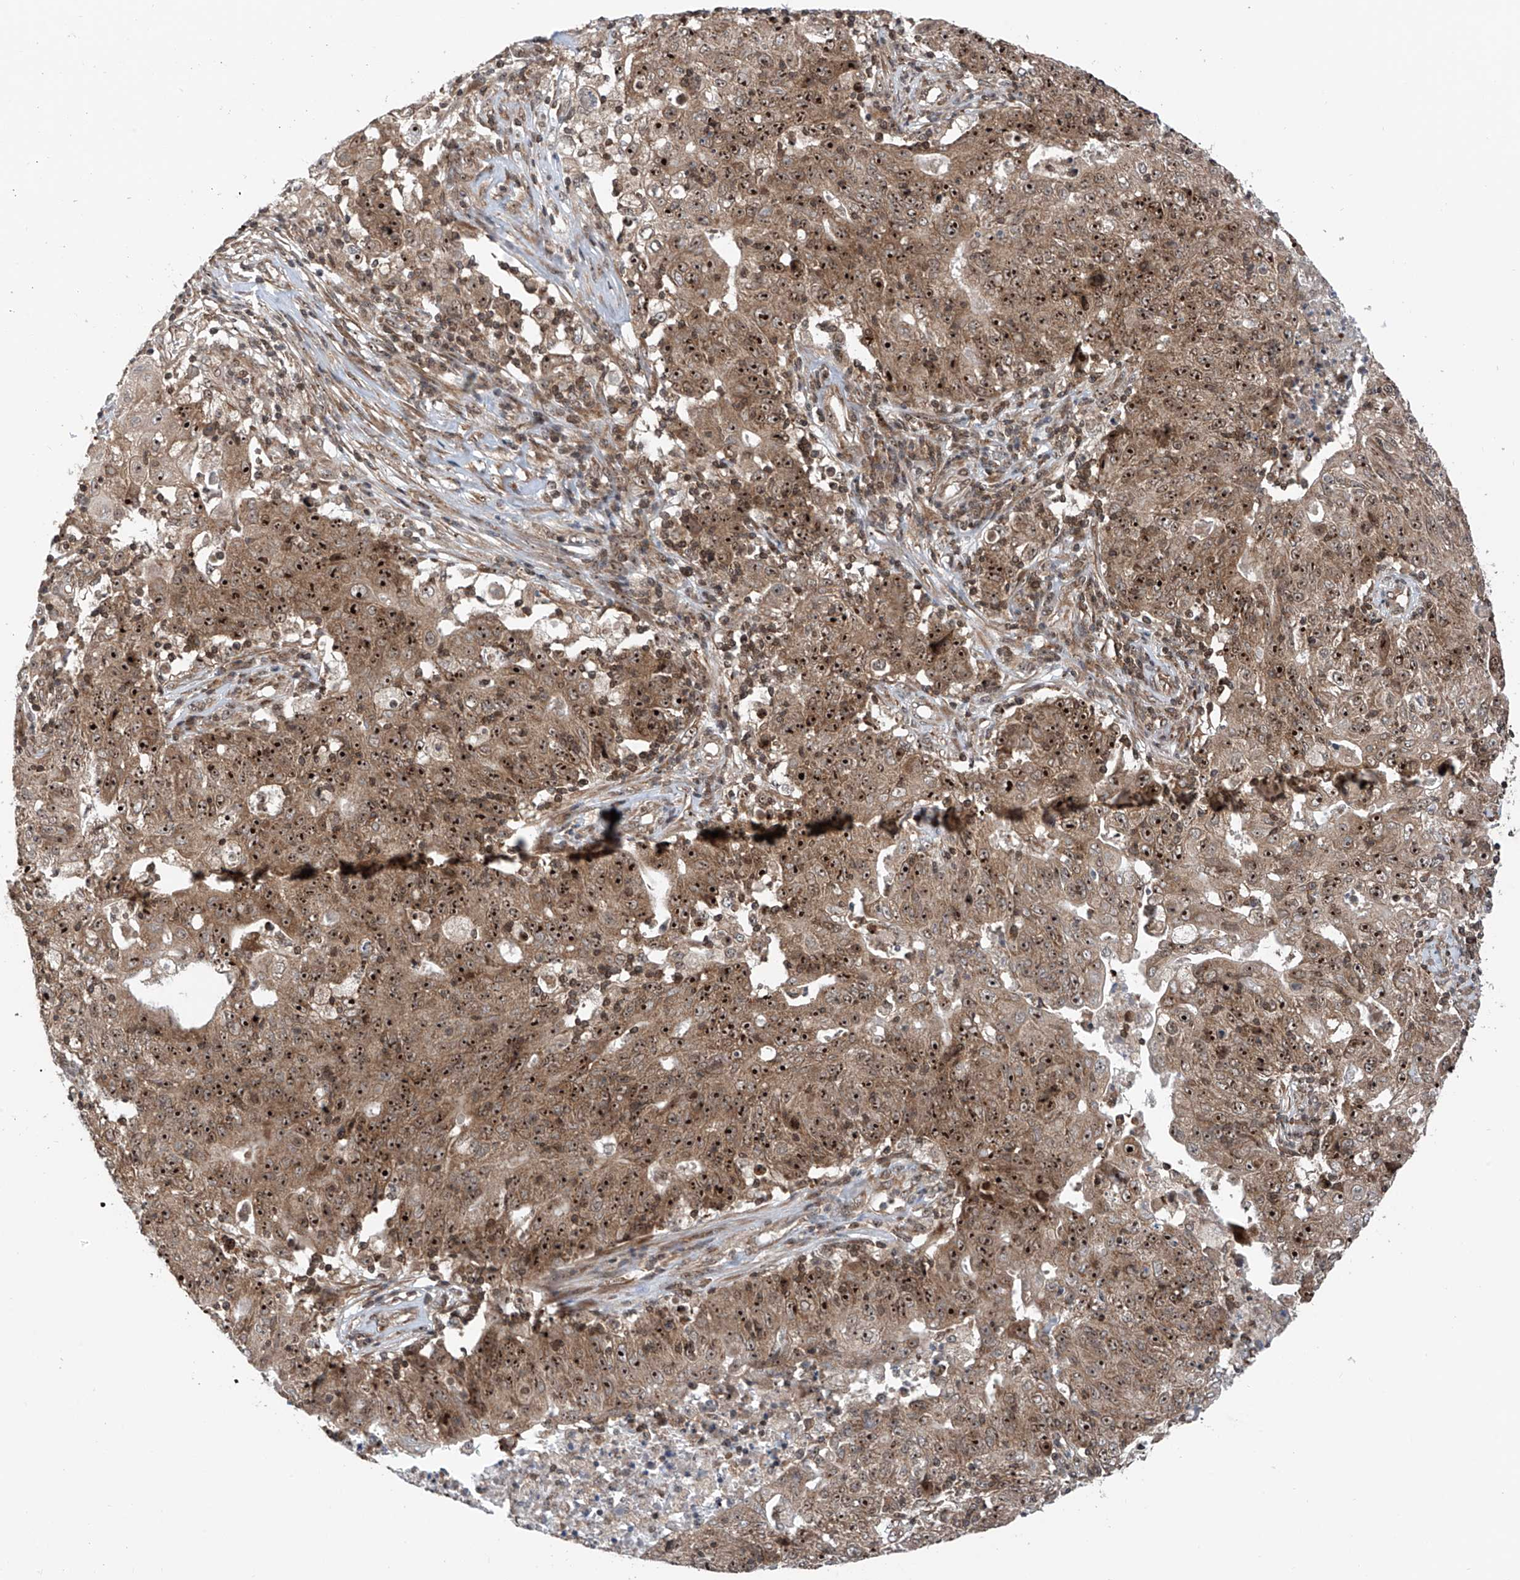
{"staining": {"intensity": "strong", "quantity": ">75%", "location": "cytoplasmic/membranous,nuclear"}, "tissue": "ovarian cancer", "cell_type": "Tumor cells", "image_type": "cancer", "snomed": [{"axis": "morphology", "description": "Carcinoma, endometroid"}, {"axis": "topography", "description": "Ovary"}], "caption": "Endometroid carcinoma (ovarian) tissue shows strong cytoplasmic/membranous and nuclear expression in approximately >75% of tumor cells The staining is performed using DAB (3,3'-diaminobenzidine) brown chromogen to label protein expression. The nuclei are counter-stained blue using hematoxylin.", "gene": "C1orf131", "patient": {"sex": "female", "age": 42}}